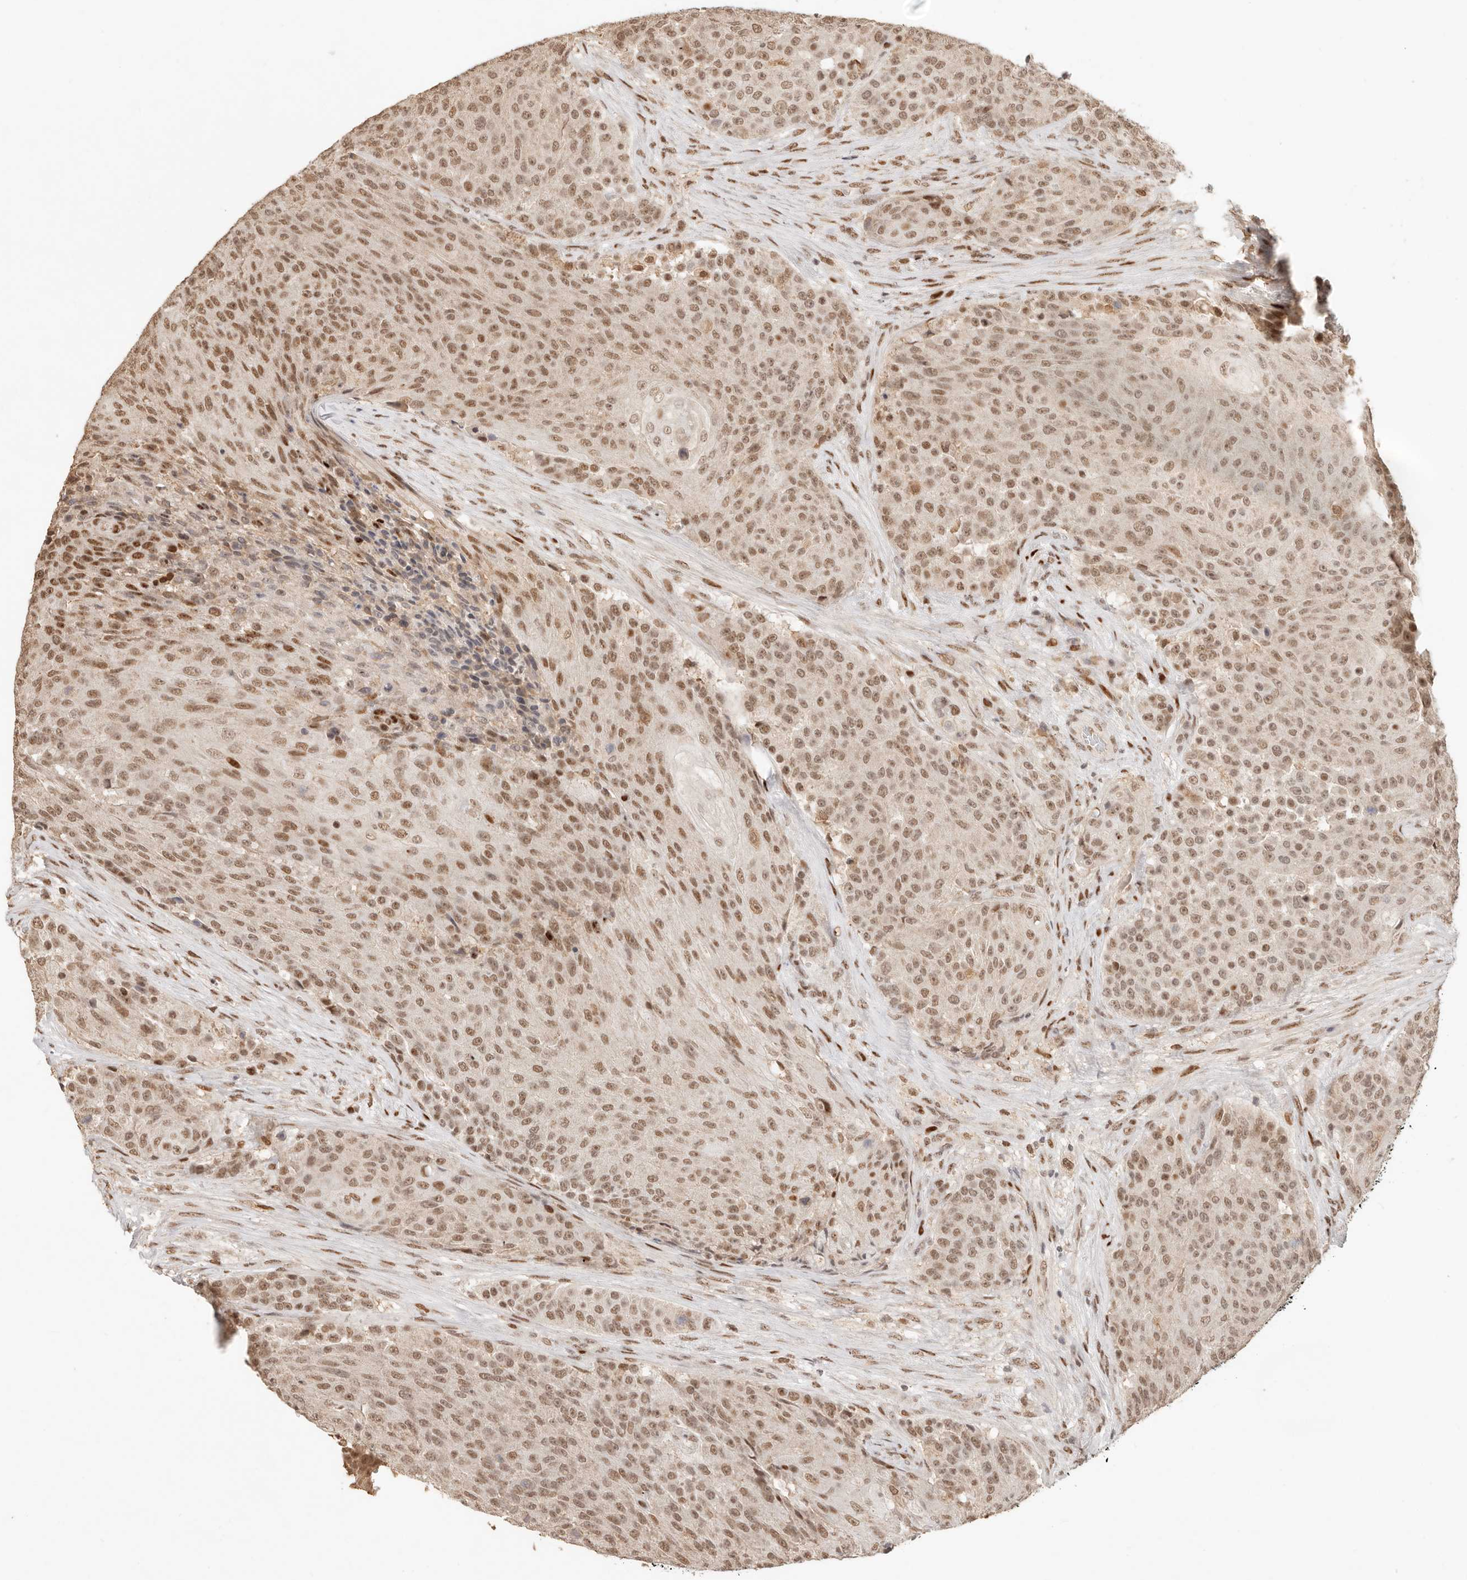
{"staining": {"intensity": "moderate", "quantity": ">75%", "location": "nuclear"}, "tissue": "urothelial cancer", "cell_type": "Tumor cells", "image_type": "cancer", "snomed": [{"axis": "morphology", "description": "Urothelial carcinoma, High grade"}, {"axis": "topography", "description": "Urinary bladder"}], "caption": "Immunohistochemistry (IHC) (DAB (3,3'-diaminobenzidine)) staining of high-grade urothelial carcinoma demonstrates moderate nuclear protein positivity in approximately >75% of tumor cells.", "gene": "NPAS2", "patient": {"sex": "female", "age": 63}}